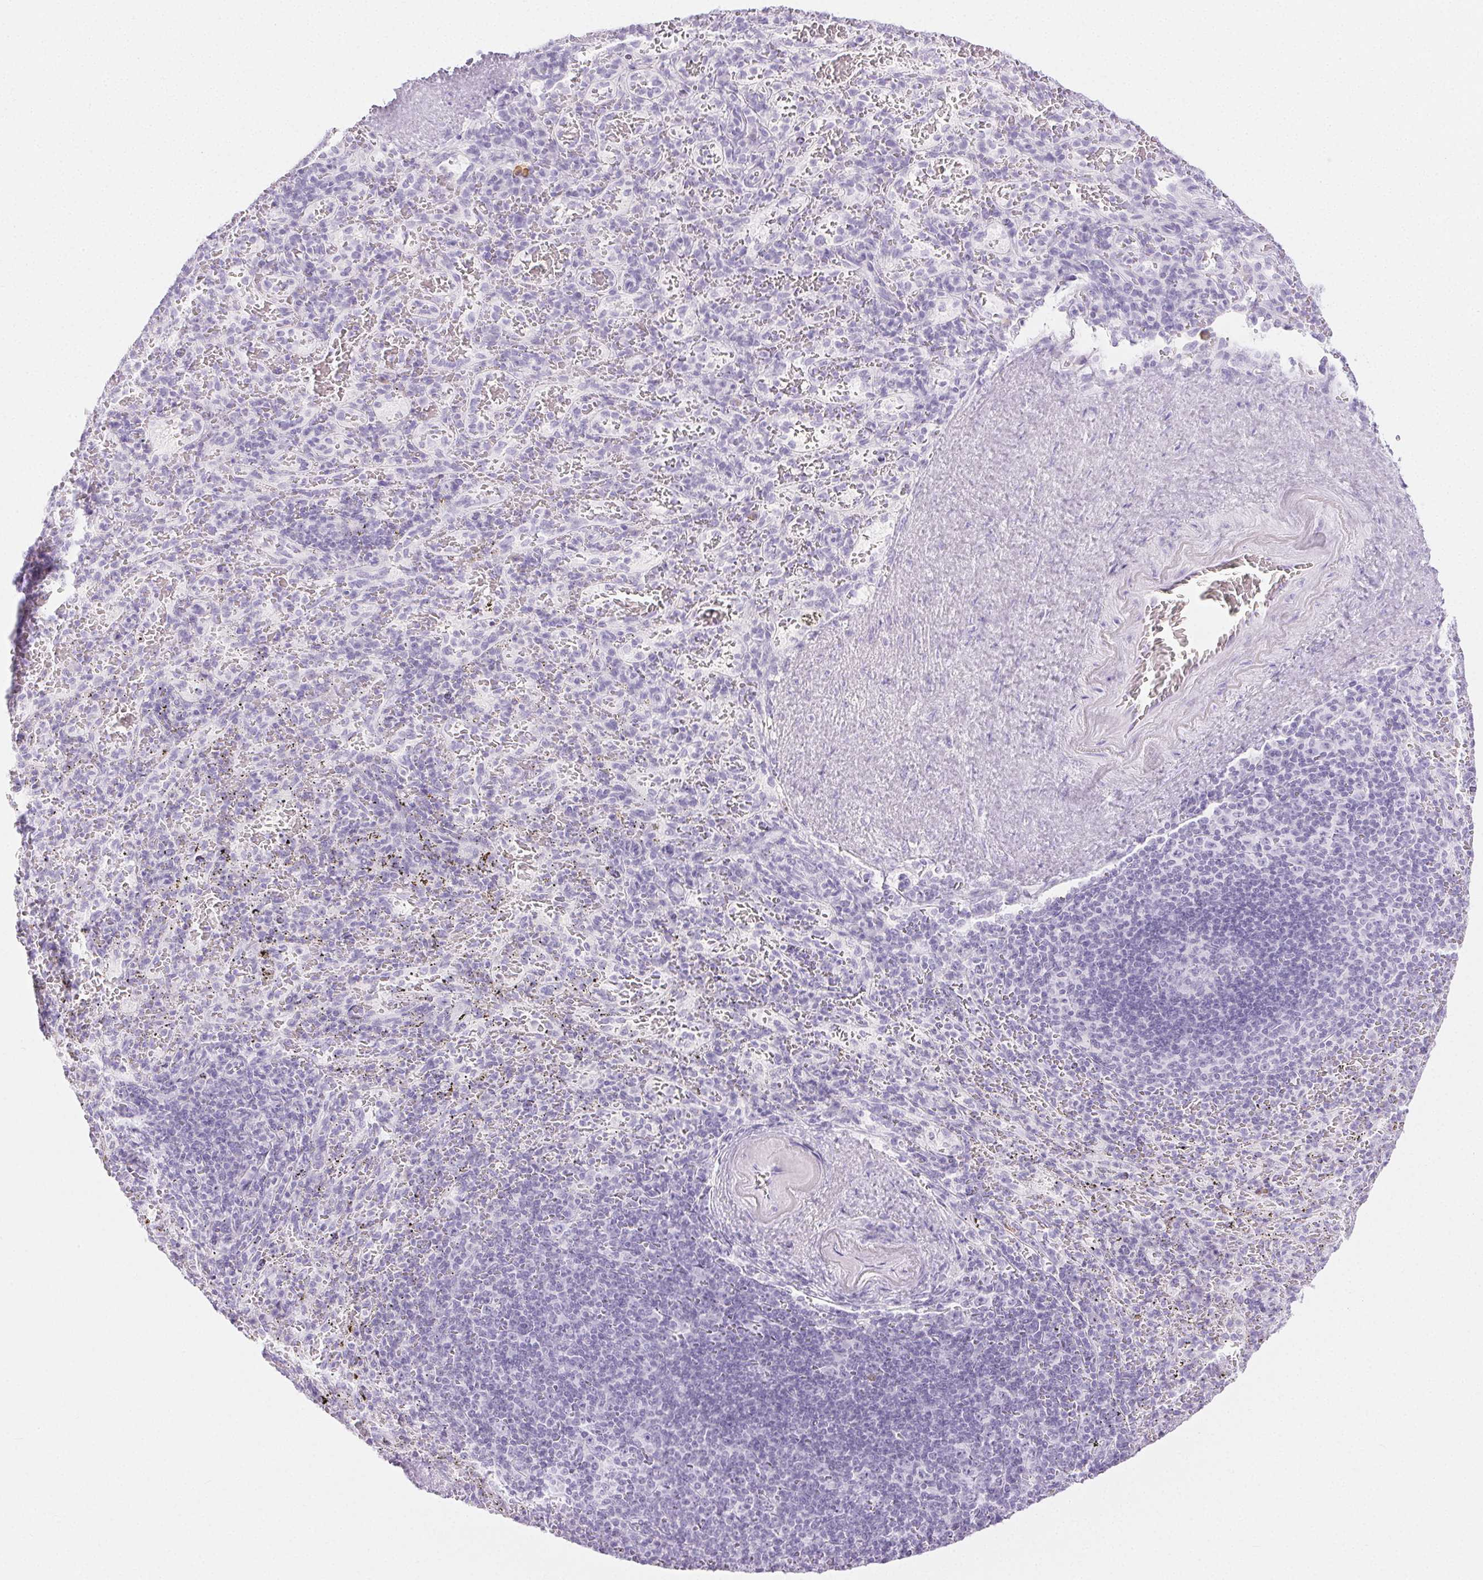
{"staining": {"intensity": "negative", "quantity": "none", "location": "none"}, "tissue": "spleen", "cell_type": "Cells in red pulp", "image_type": "normal", "snomed": [{"axis": "morphology", "description": "Normal tissue, NOS"}, {"axis": "topography", "description": "Spleen"}], "caption": "IHC photomicrograph of normal spleen: human spleen stained with DAB (3,3'-diaminobenzidine) displays no significant protein staining in cells in red pulp. (Stains: DAB immunohistochemistry (IHC) with hematoxylin counter stain, Microscopy: brightfield microscopy at high magnification).", "gene": "PI3", "patient": {"sex": "male", "age": 57}}